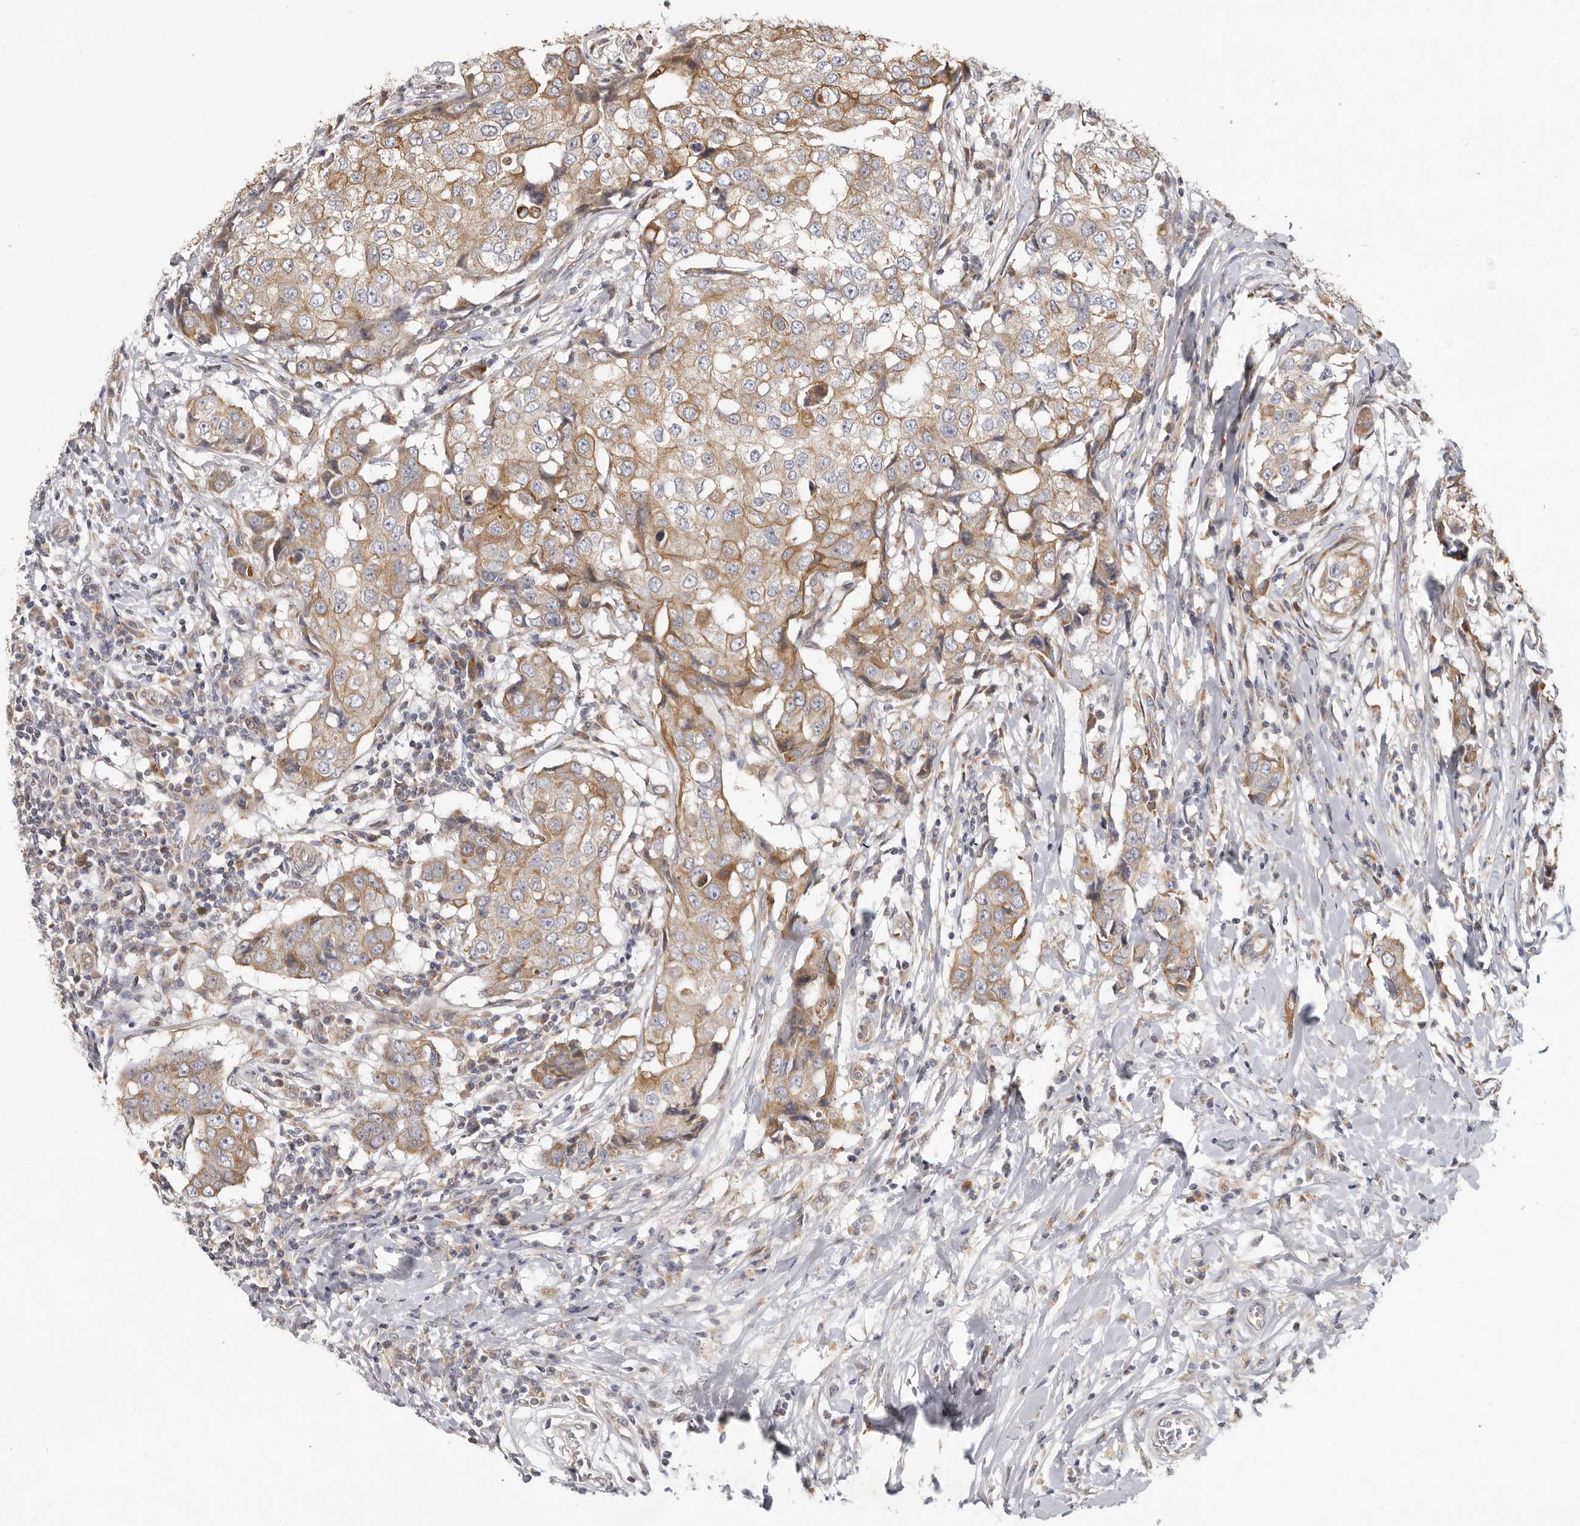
{"staining": {"intensity": "moderate", "quantity": ">75%", "location": "cytoplasmic/membranous"}, "tissue": "breast cancer", "cell_type": "Tumor cells", "image_type": "cancer", "snomed": [{"axis": "morphology", "description": "Duct carcinoma"}, {"axis": "topography", "description": "Breast"}], "caption": "Moderate cytoplasmic/membranous protein expression is appreciated in approximately >75% of tumor cells in breast cancer. (DAB = brown stain, brightfield microscopy at high magnification).", "gene": "UNK", "patient": {"sex": "female", "age": 27}}